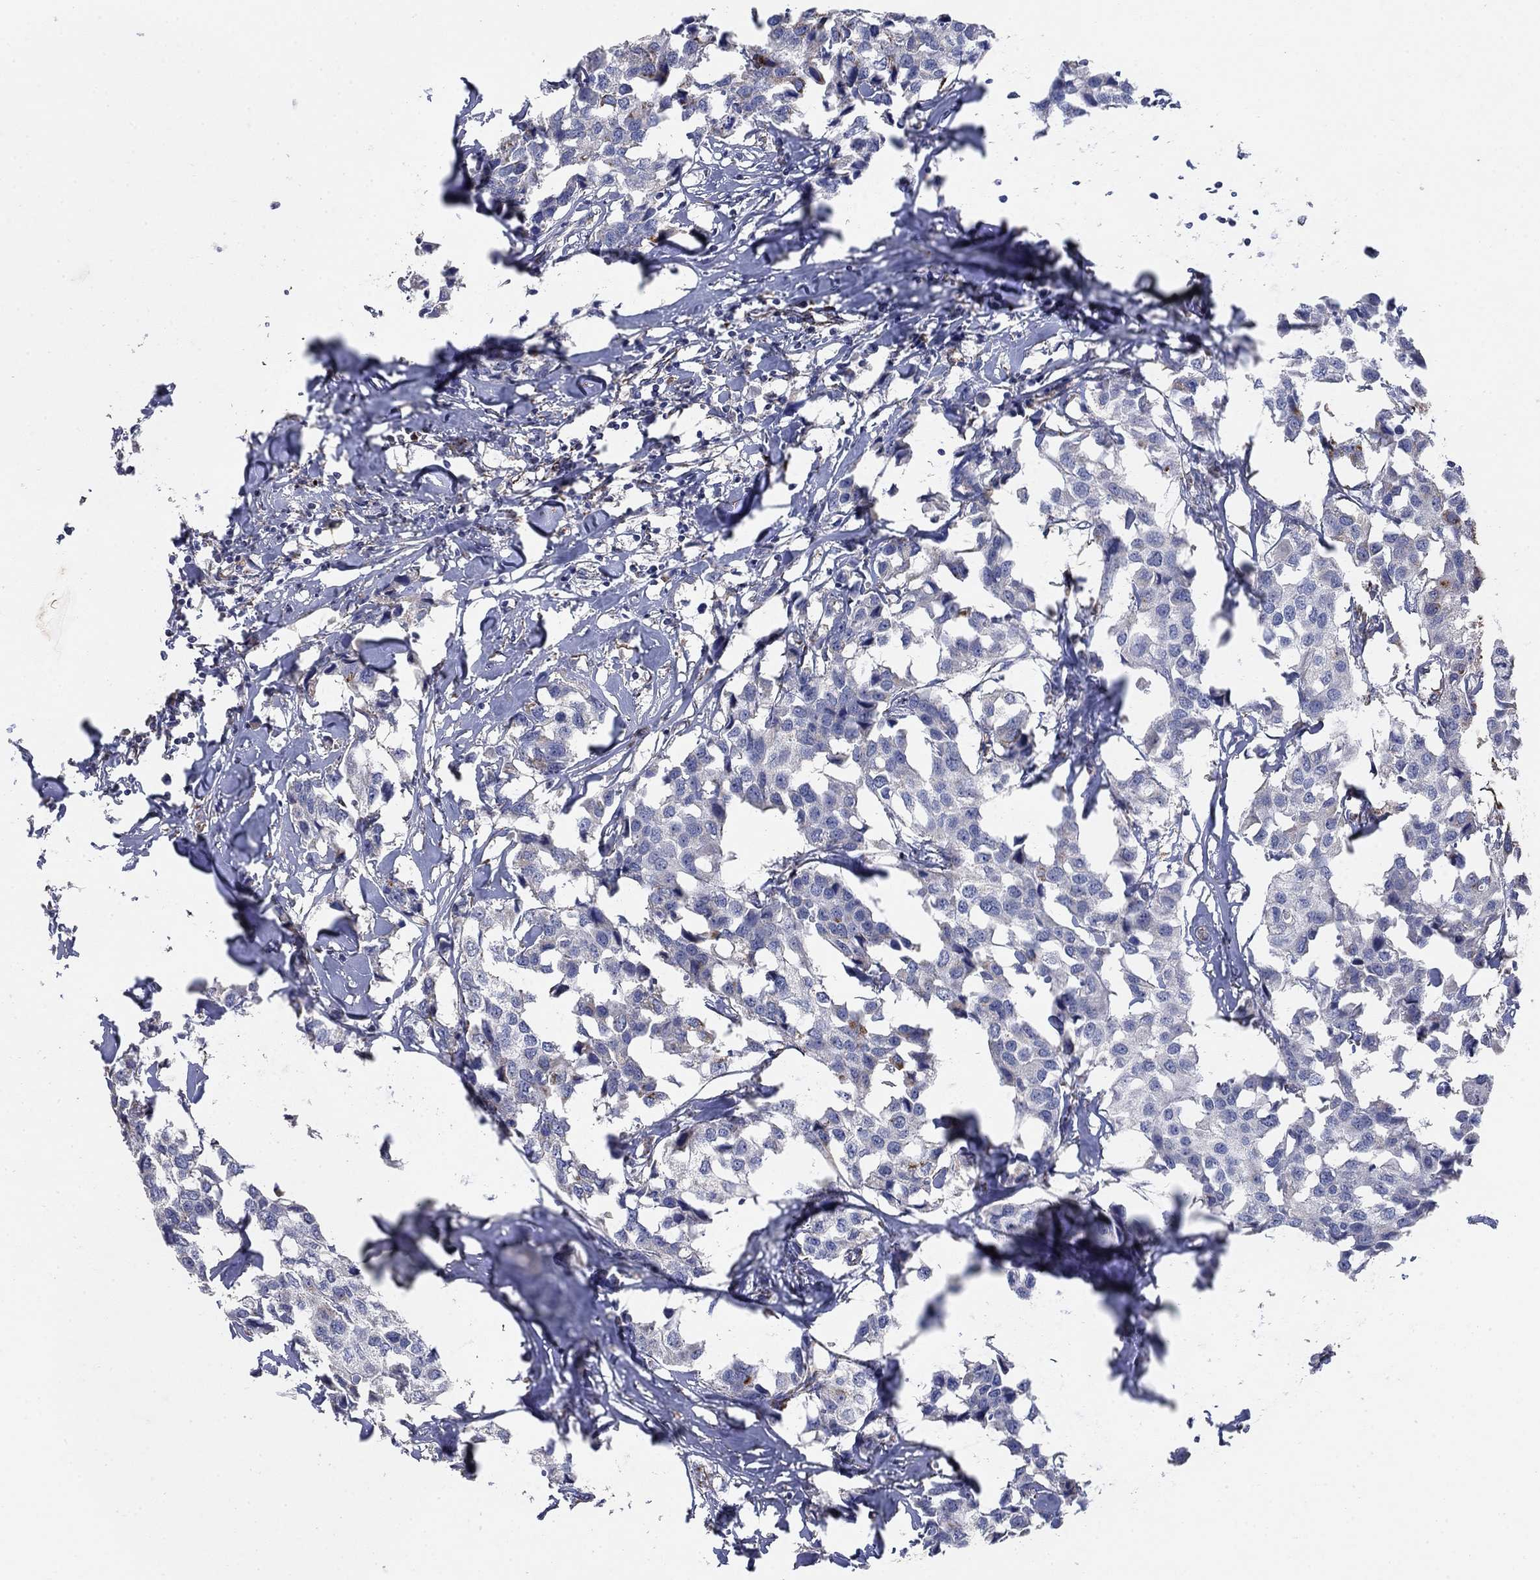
{"staining": {"intensity": "negative", "quantity": "none", "location": "none"}, "tissue": "breast cancer", "cell_type": "Tumor cells", "image_type": "cancer", "snomed": [{"axis": "morphology", "description": "Duct carcinoma"}, {"axis": "topography", "description": "Breast"}], "caption": "The photomicrograph exhibits no significant staining in tumor cells of breast cancer.", "gene": "PNPLA2", "patient": {"sex": "female", "age": 80}}